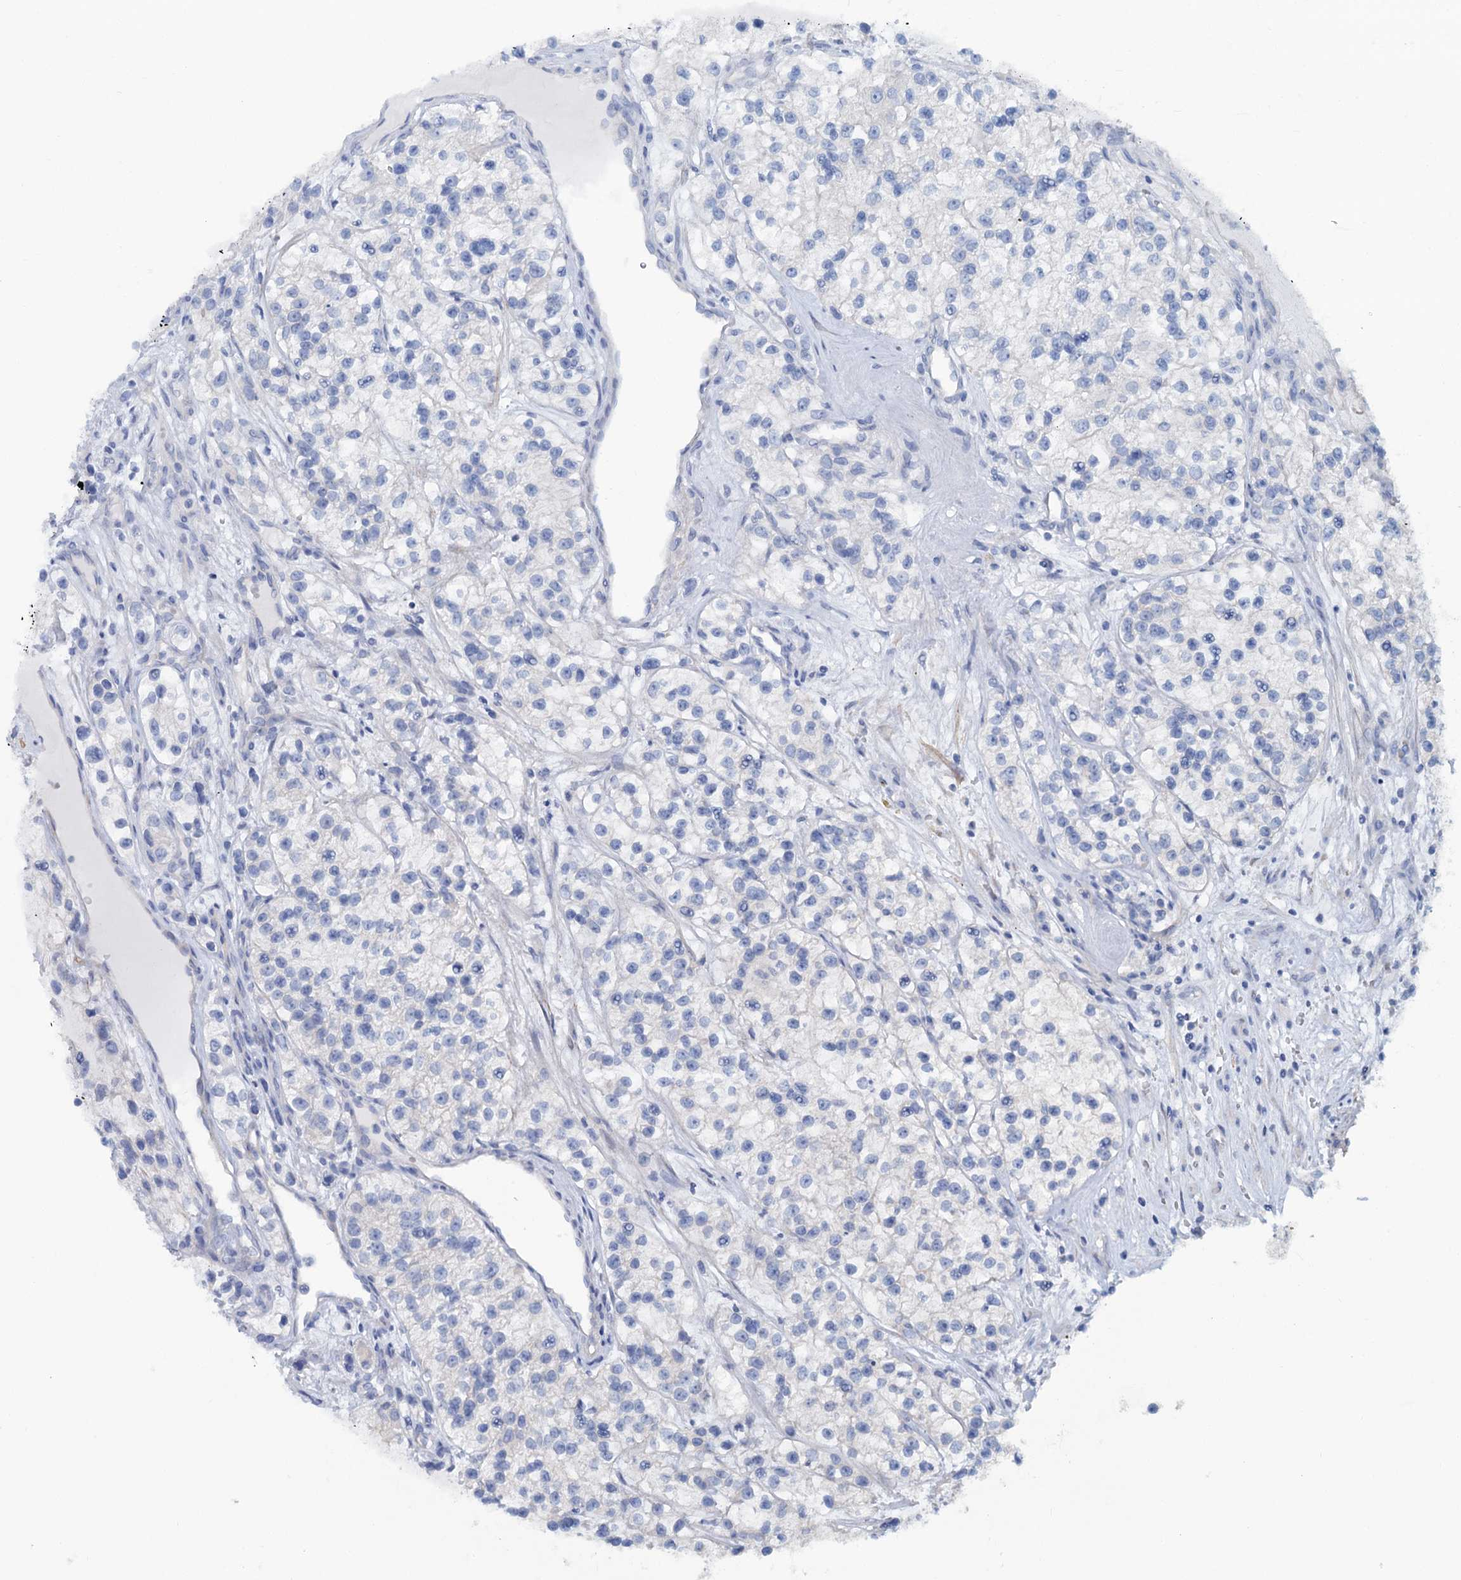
{"staining": {"intensity": "negative", "quantity": "none", "location": "none"}, "tissue": "renal cancer", "cell_type": "Tumor cells", "image_type": "cancer", "snomed": [{"axis": "morphology", "description": "Adenocarcinoma, NOS"}, {"axis": "topography", "description": "Kidney"}], "caption": "Immunohistochemistry of human renal adenocarcinoma exhibits no staining in tumor cells.", "gene": "SLC1A3", "patient": {"sex": "female", "age": 57}}